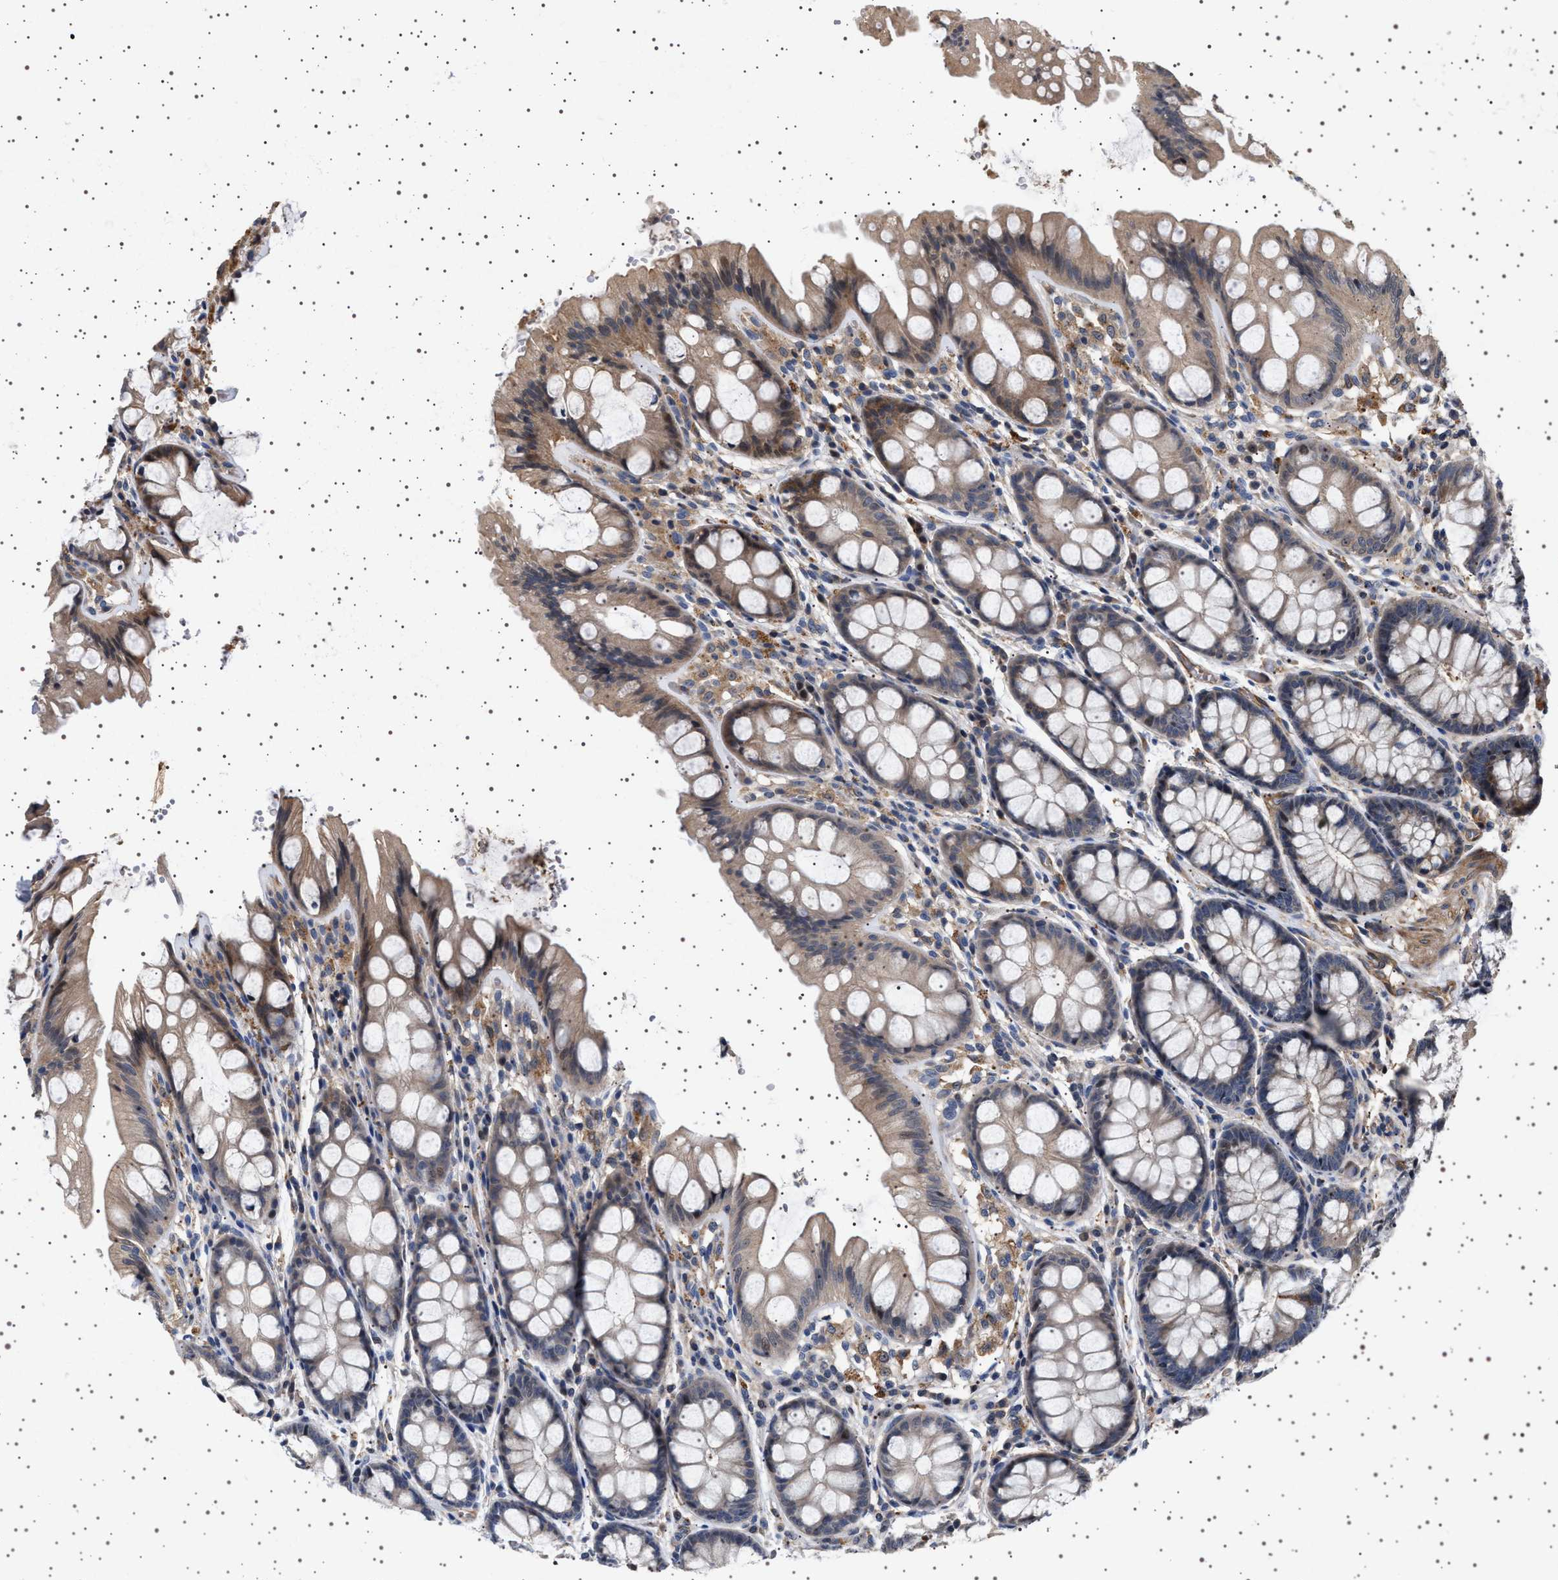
{"staining": {"intensity": "moderate", "quantity": ">75%", "location": "cytoplasmic/membranous"}, "tissue": "colon", "cell_type": "Endothelial cells", "image_type": "normal", "snomed": [{"axis": "morphology", "description": "Normal tissue, NOS"}, {"axis": "topography", "description": "Colon"}], "caption": "Moderate cytoplasmic/membranous expression for a protein is seen in about >75% of endothelial cells of normal colon using IHC.", "gene": "GUCY1B1", "patient": {"sex": "male", "age": 47}}